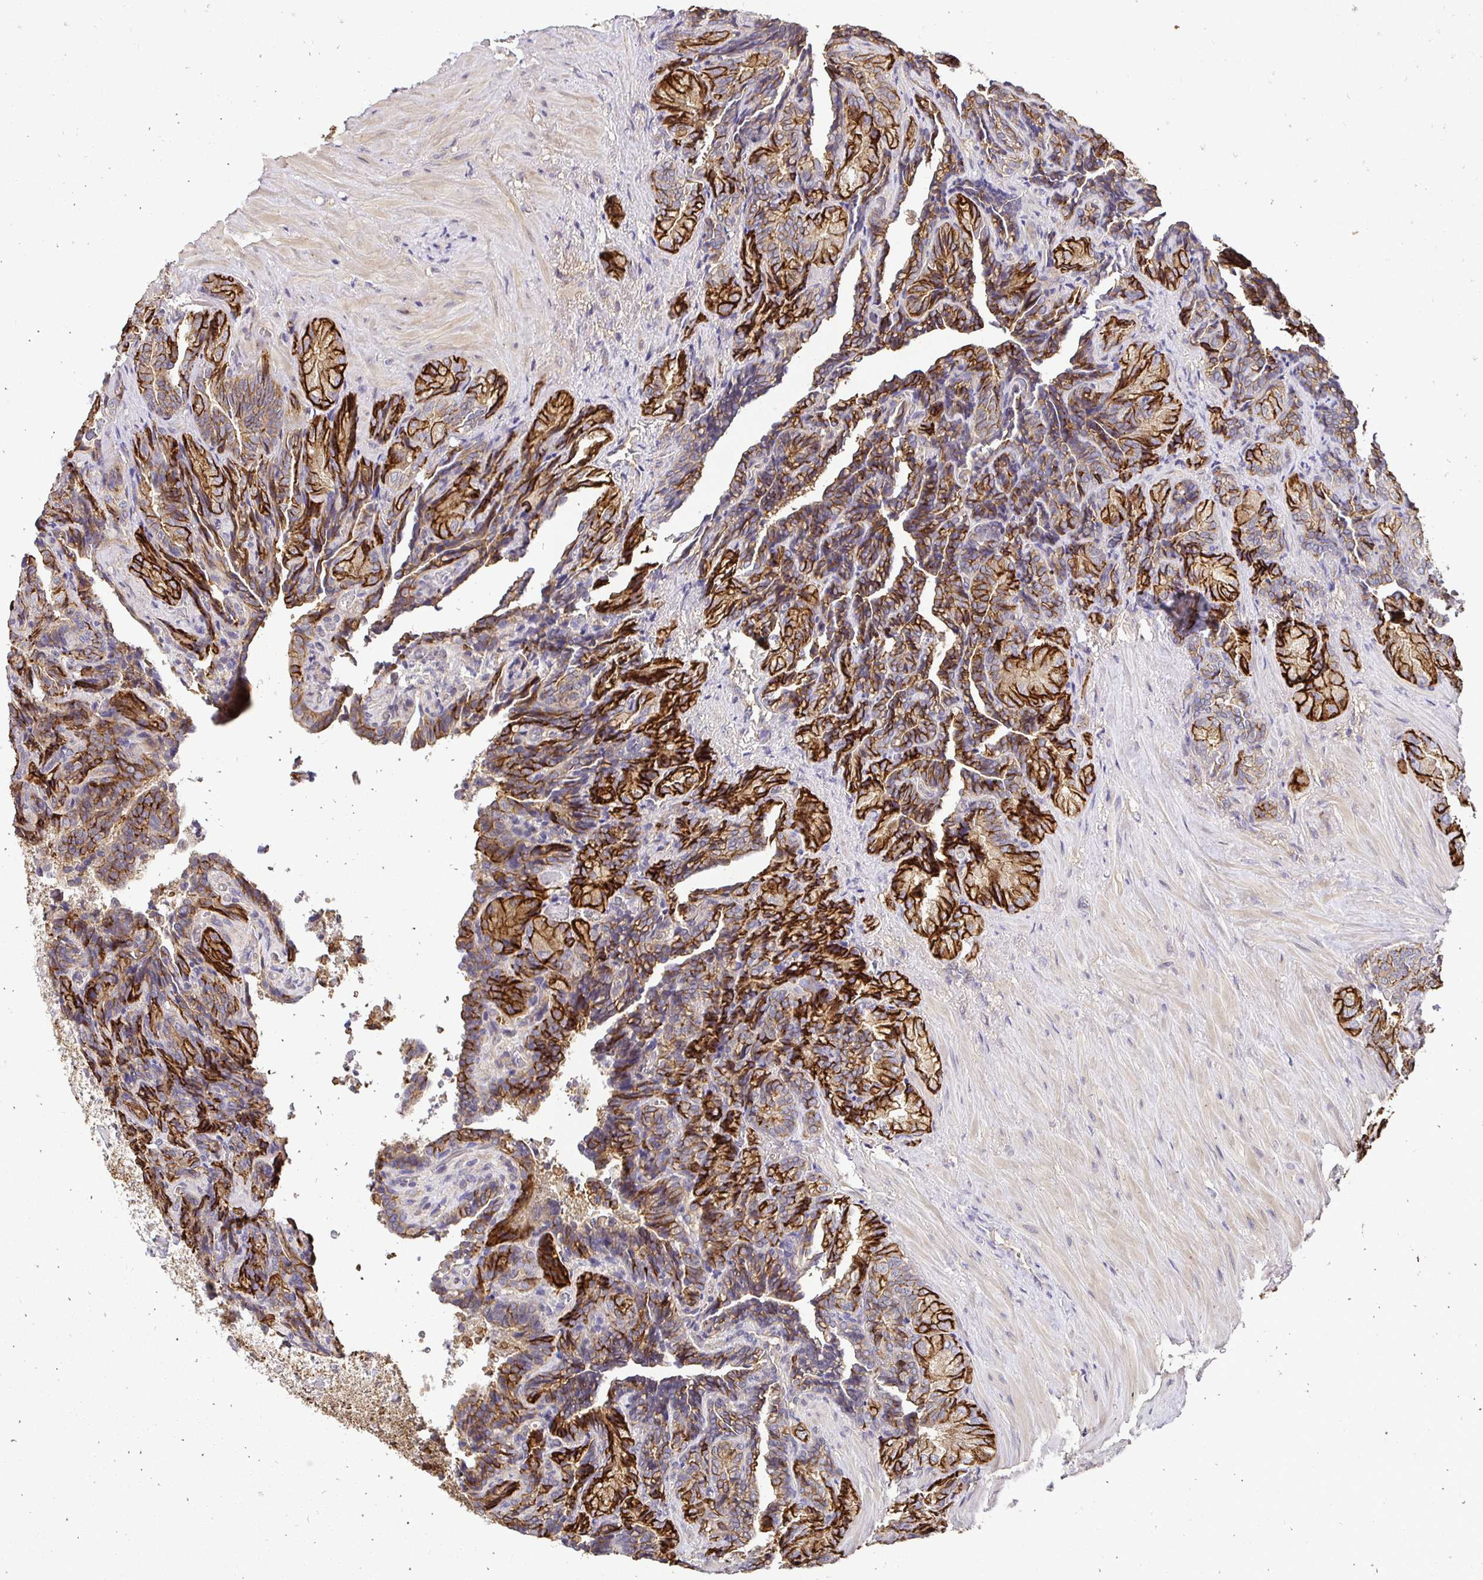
{"staining": {"intensity": "strong", "quantity": ">75%", "location": "cytoplasmic/membranous"}, "tissue": "seminal vesicle", "cell_type": "Glandular cells", "image_type": "normal", "snomed": [{"axis": "morphology", "description": "Normal tissue, NOS"}, {"axis": "topography", "description": "Seminal veicle"}], "caption": "This histopathology image exhibits IHC staining of unremarkable human seminal vesicle, with high strong cytoplasmic/membranous expression in about >75% of glandular cells.", "gene": "SLC9A1", "patient": {"sex": "male", "age": 68}}